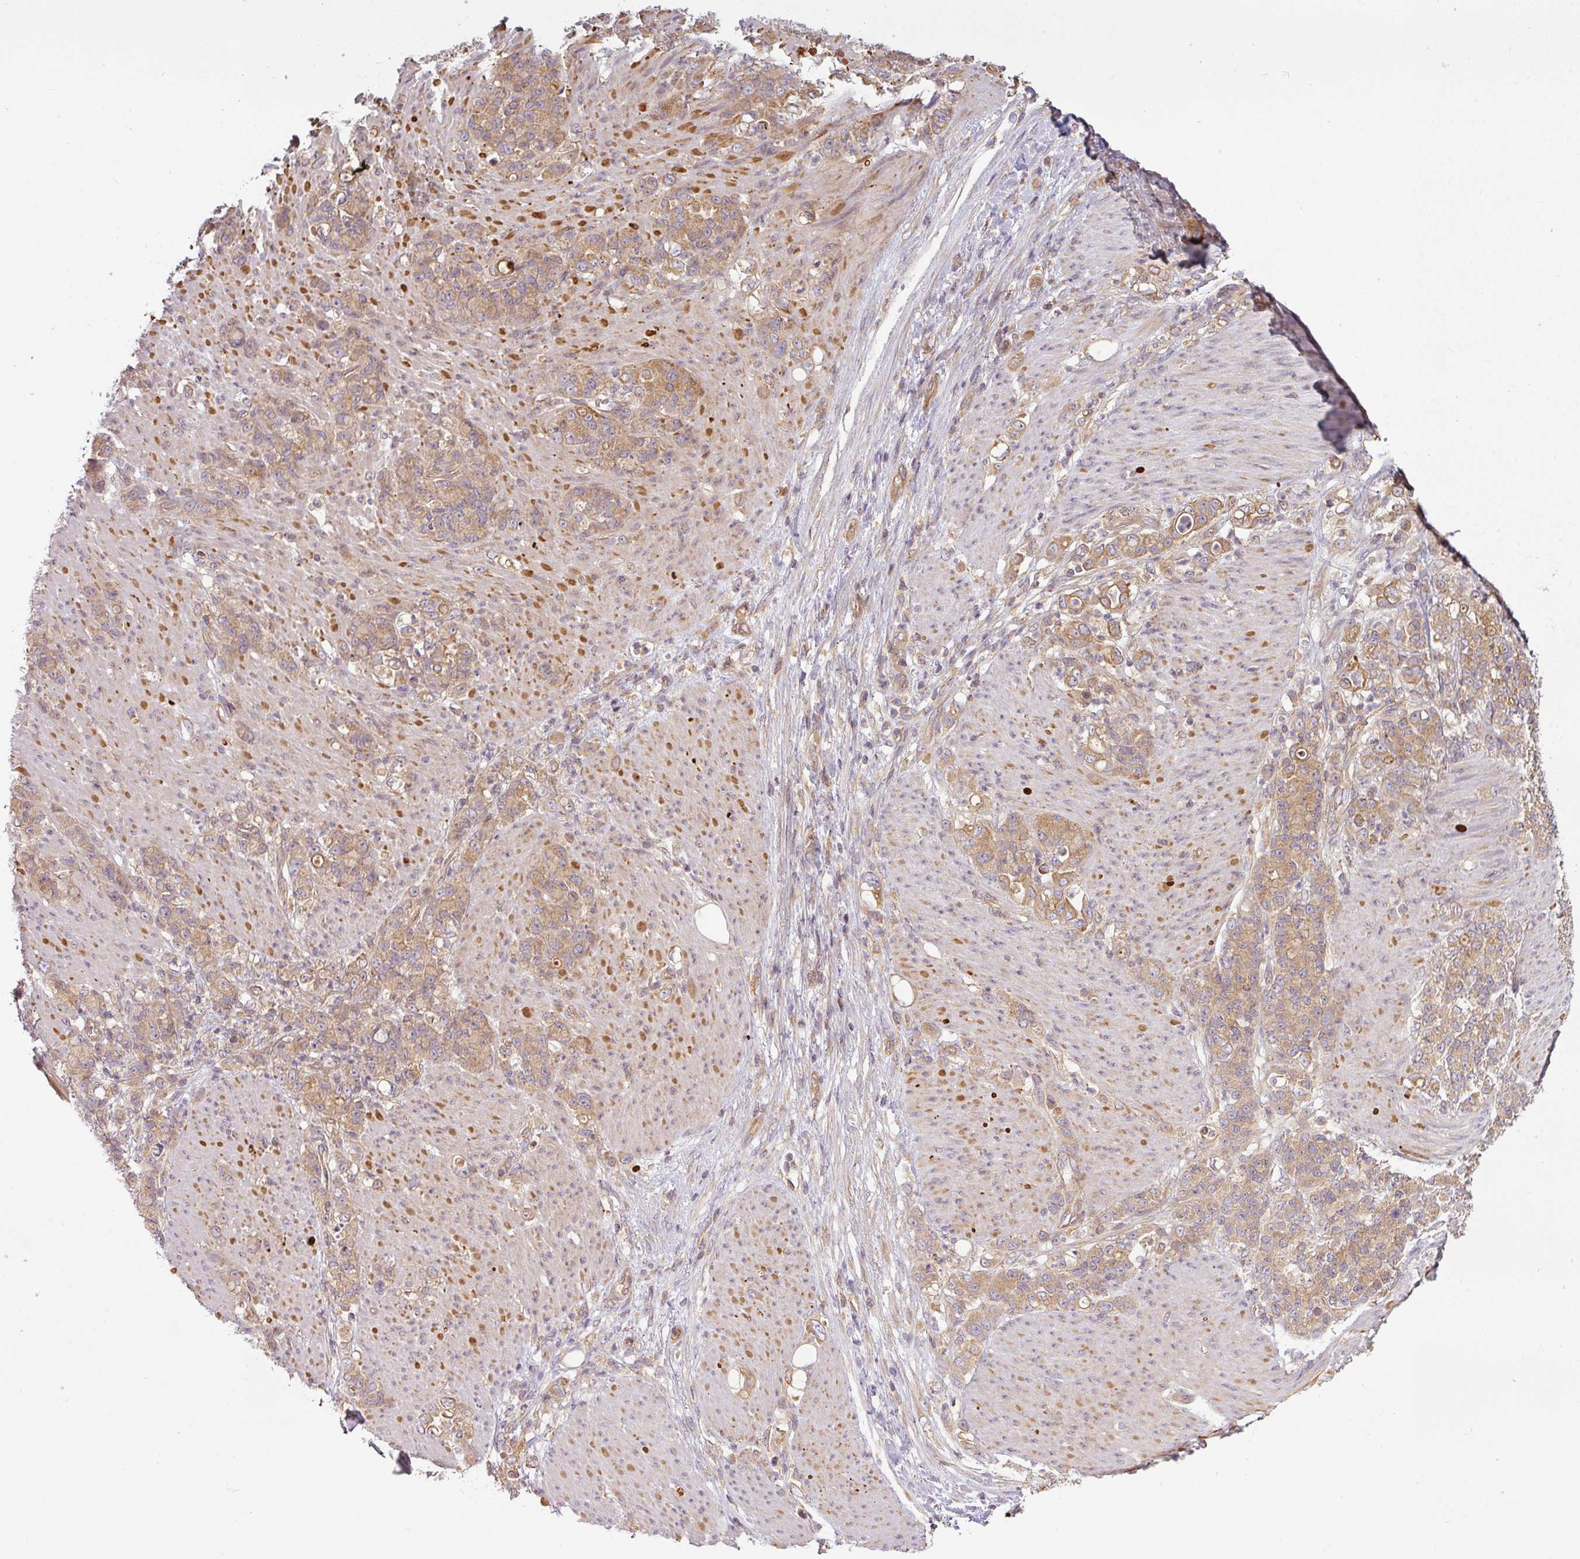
{"staining": {"intensity": "moderate", "quantity": ">75%", "location": "cytoplasmic/membranous"}, "tissue": "stomach cancer", "cell_type": "Tumor cells", "image_type": "cancer", "snomed": [{"axis": "morphology", "description": "Adenocarcinoma, NOS"}, {"axis": "topography", "description": "Stomach"}], "caption": "High-power microscopy captured an immunohistochemistry (IHC) histopathology image of stomach cancer (adenocarcinoma), revealing moderate cytoplasmic/membranous staining in about >75% of tumor cells.", "gene": "RNF31", "patient": {"sex": "female", "age": 79}}